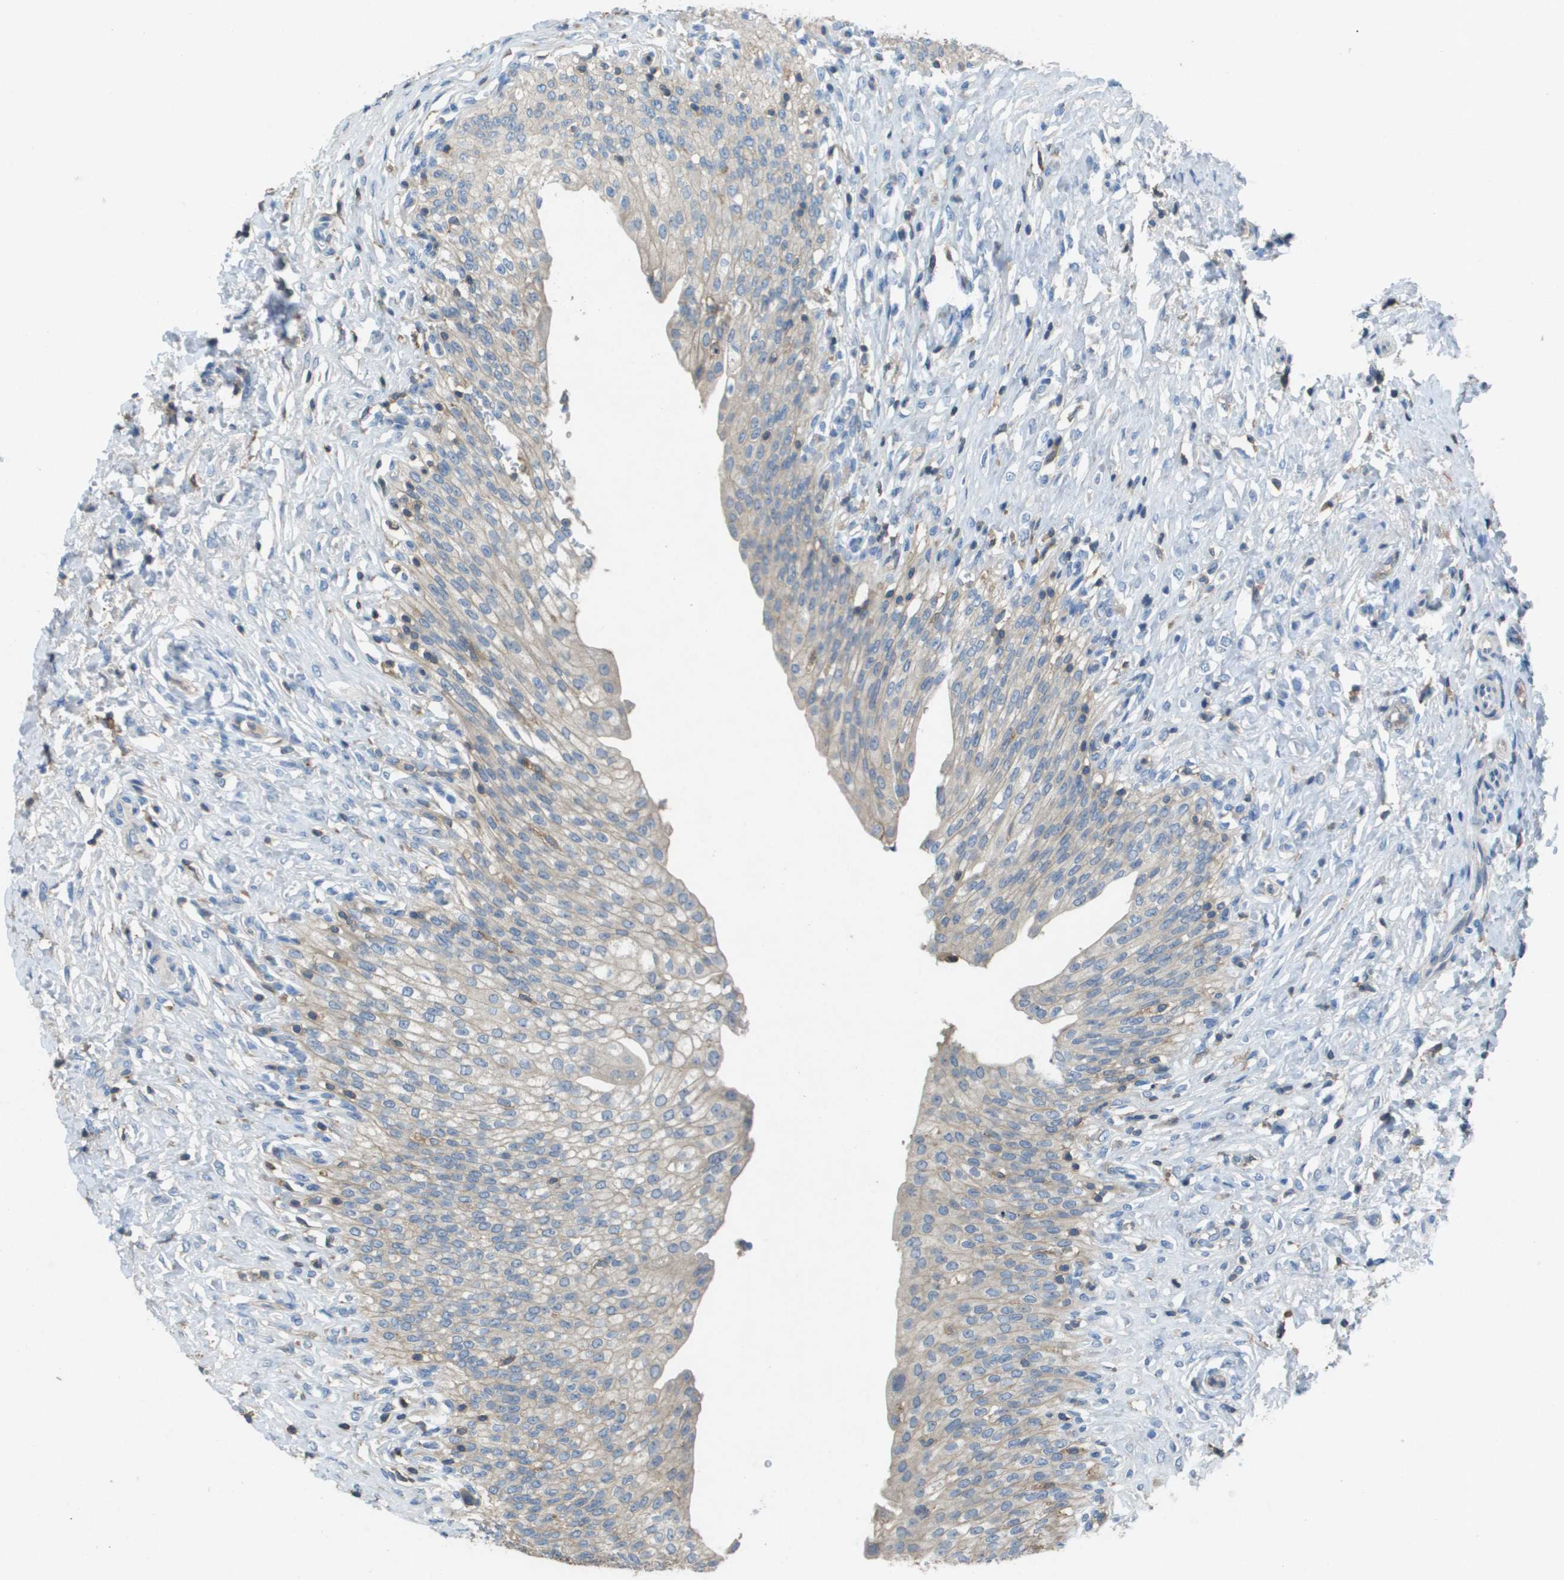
{"staining": {"intensity": "weak", "quantity": "<25%", "location": "cytoplasmic/membranous"}, "tissue": "urinary bladder", "cell_type": "Urothelial cells", "image_type": "normal", "snomed": [{"axis": "morphology", "description": "Urothelial carcinoma, High grade"}, {"axis": "topography", "description": "Urinary bladder"}], "caption": "An immunohistochemistry (IHC) image of benign urinary bladder is shown. There is no staining in urothelial cells of urinary bladder.", "gene": "CLCA4", "patient": {"sex": "male", "age": 46}}